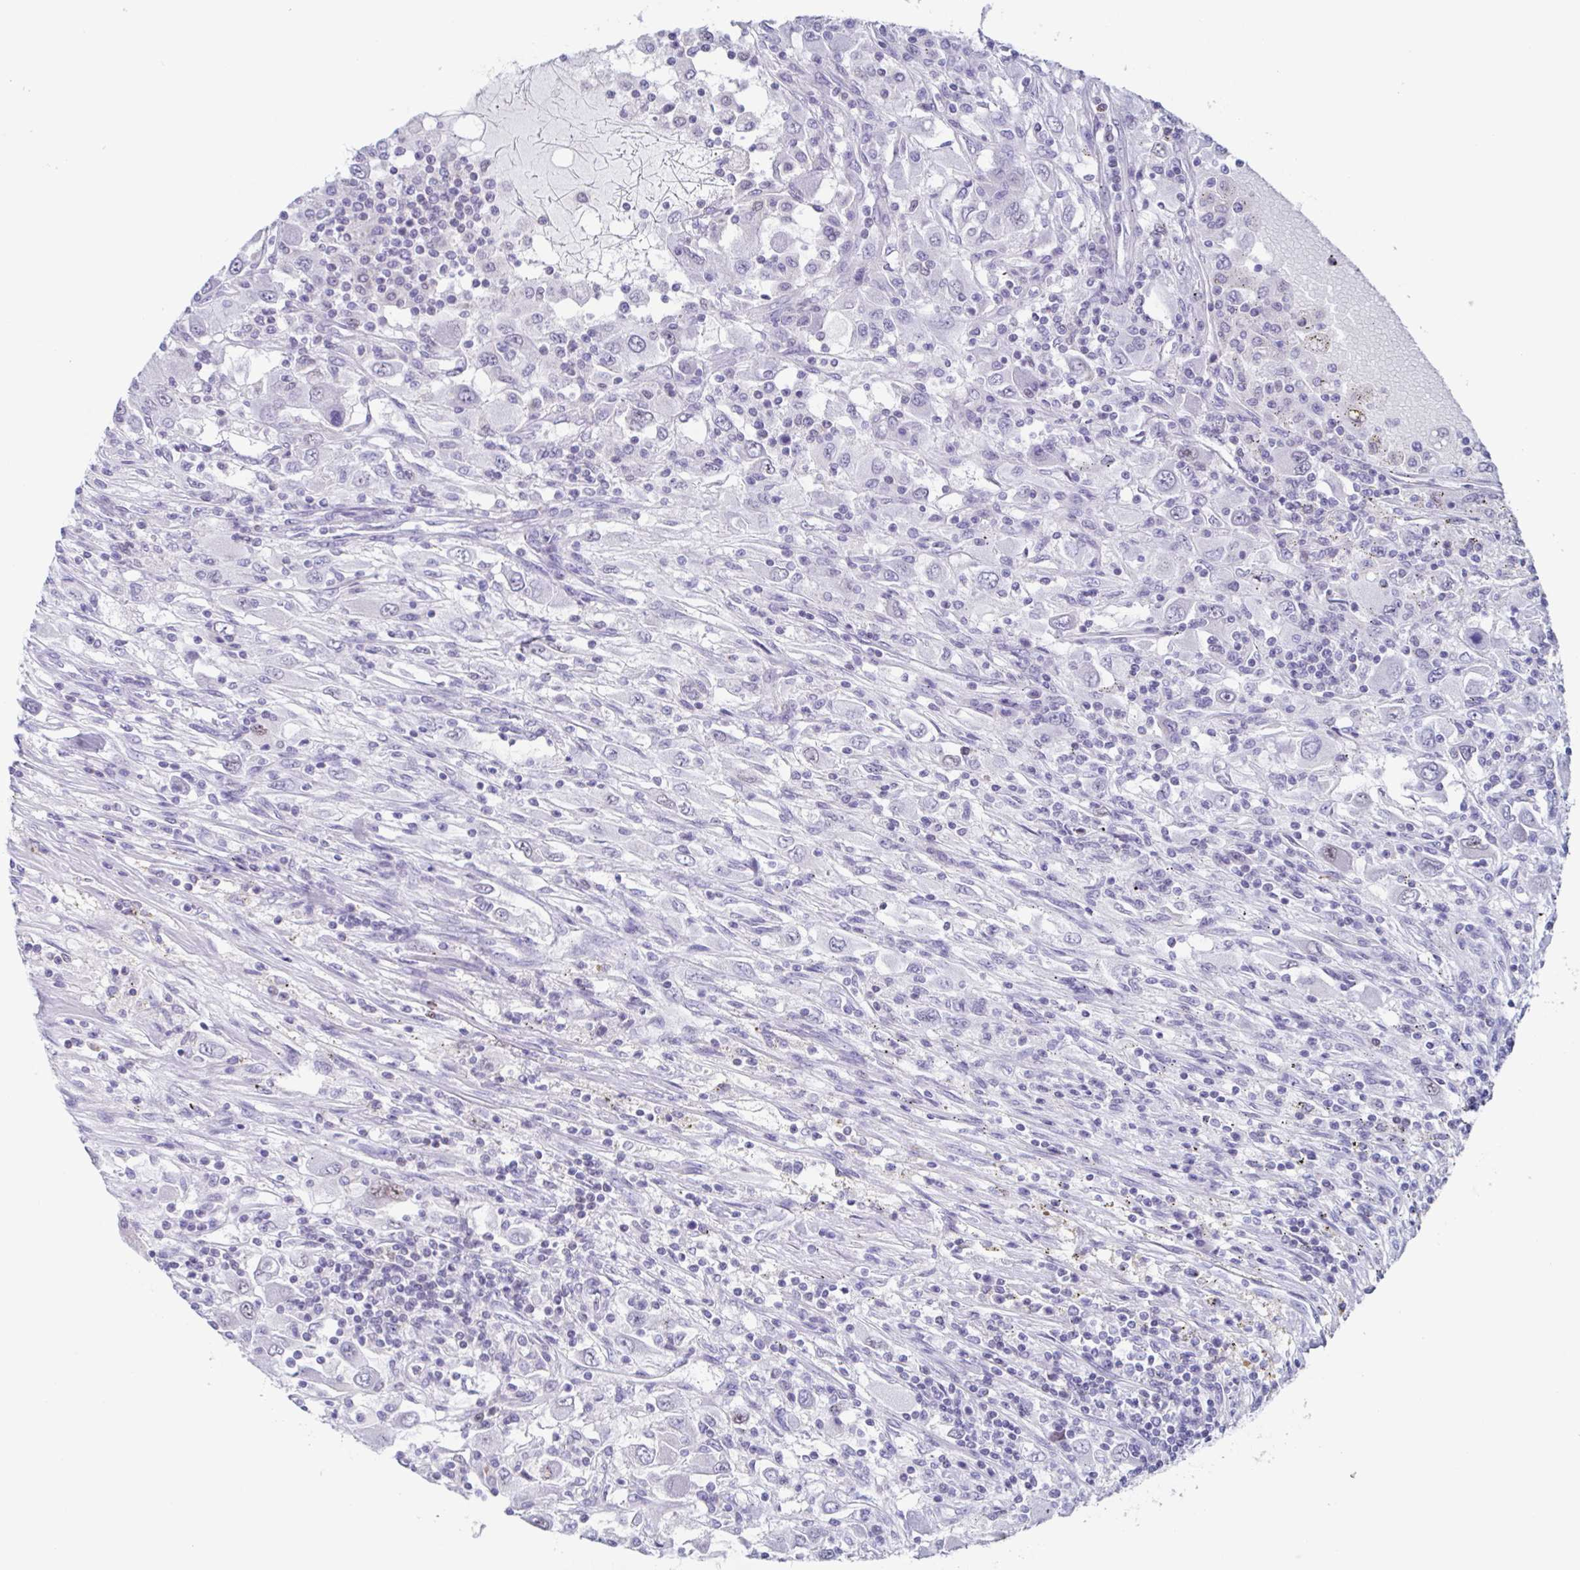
{"staining": {"intensity": "negative", "quantity": "none", "location": "none"}, "tissue": "renal cancer", "cell_type": "Tumor cells", "image_type": "cancer", "snomed": [{"axis": "morphology", "description": "Adenocarcinoma, NOS"}, {"axis": "topography", "description": "Kidney"}], "caption": "Tumor cells show no significant positivity in renal cancer (adenocarcinoma).", "gene": "PBOV1", "patient": {"sex": "female", "age": 67}}